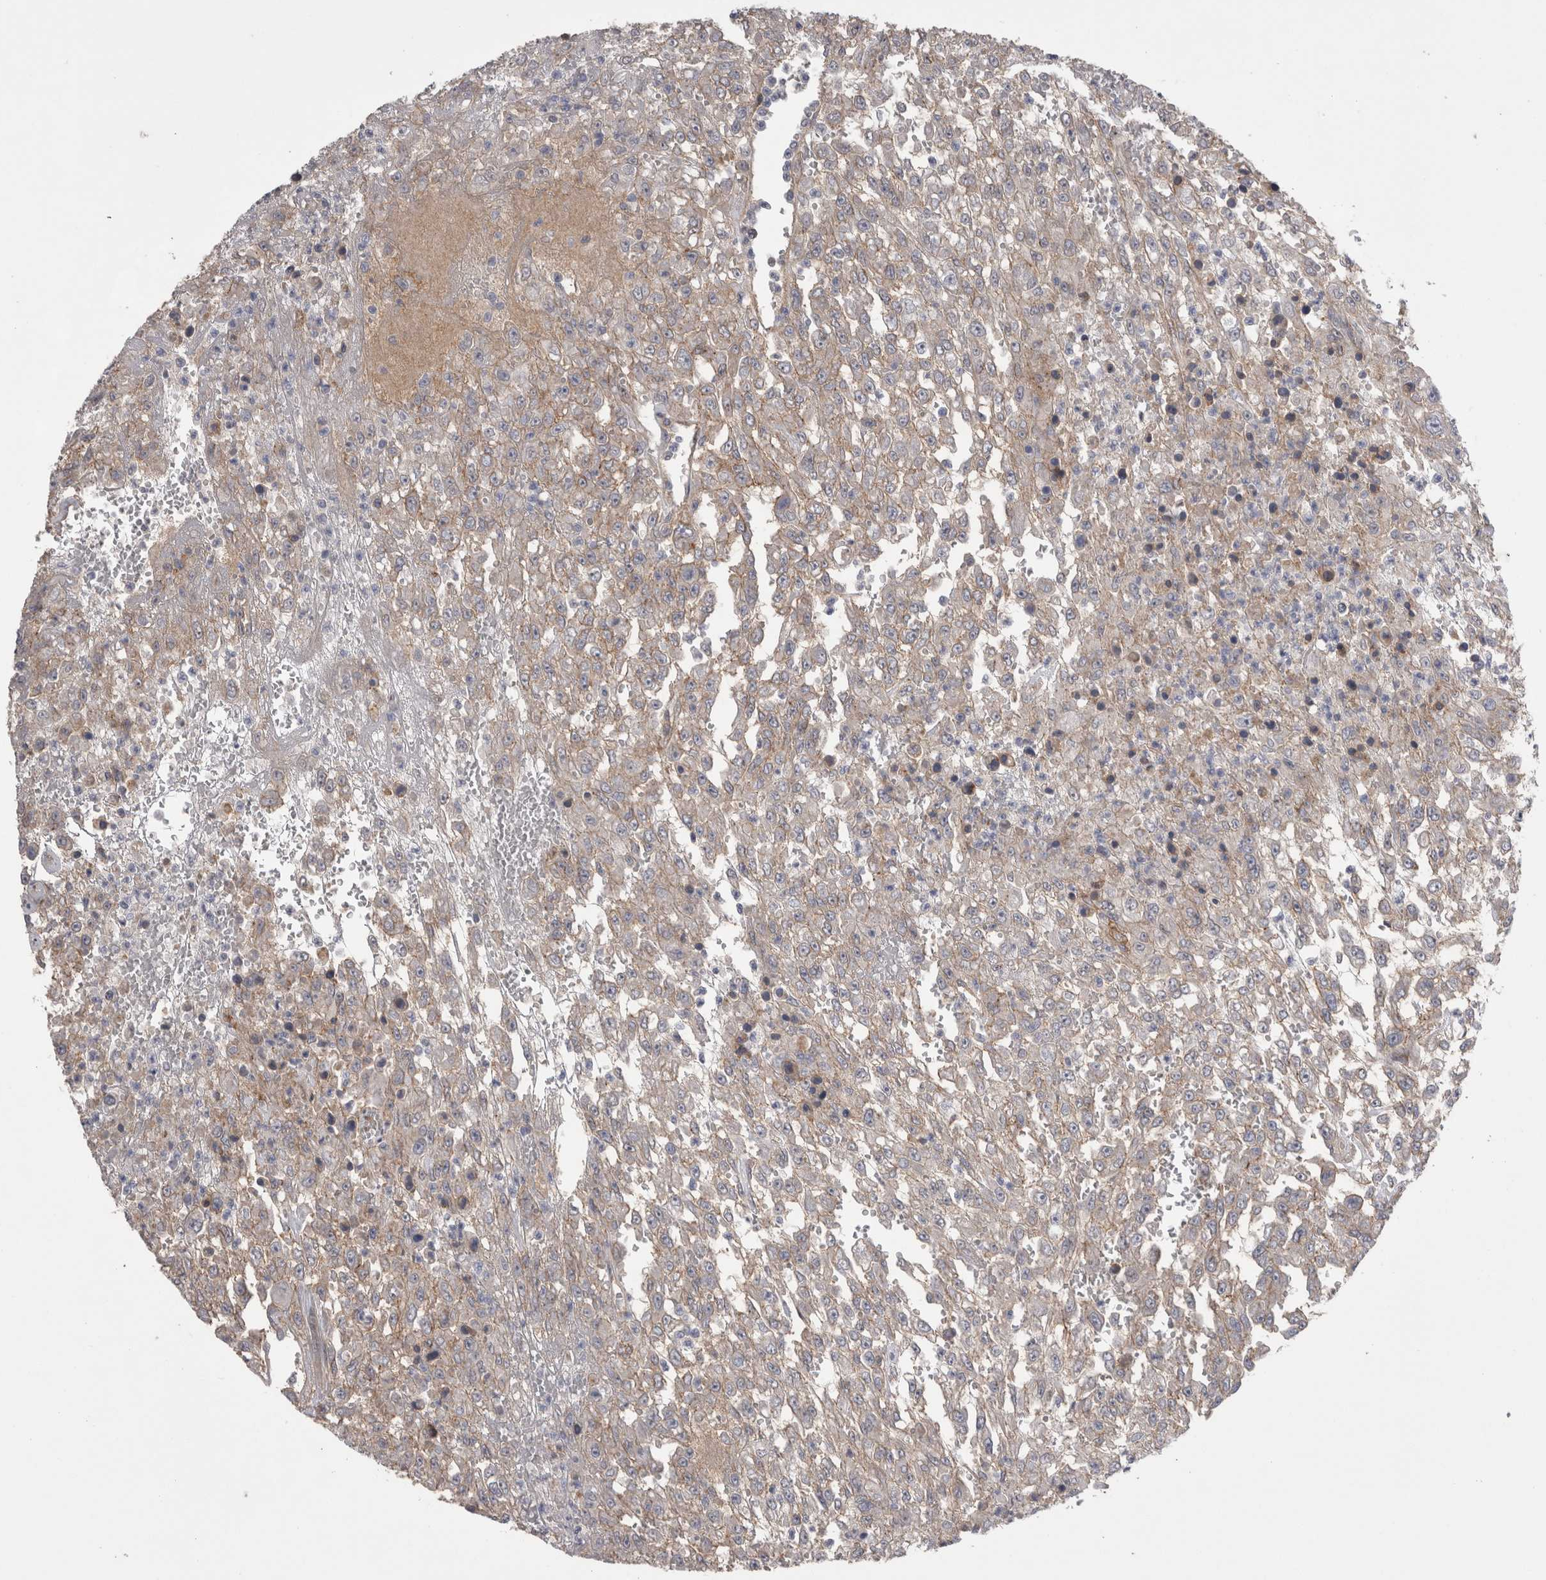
{"staining": {"intensity": "weak", "quantity": "25%-75%", "location": "cytoplasmic/membranous"}, "tissue": "urothelial cancer", "cell_type": "Tumor cells", "image_type": "cancer", "snomed": [{"axis": "morphology", "description": "Urothelial carcinoma, High grade"}, {"axis": "topography", "description": "Urinary bladder"}], "caption": "Protein staining of urothelial cancer tissue reveals weak cytoplasmic/membranous positivity in about 25%-75% of tumor cells.", "gene": "NECTIN2", "patient": {"sex": "male", "age": 46}}